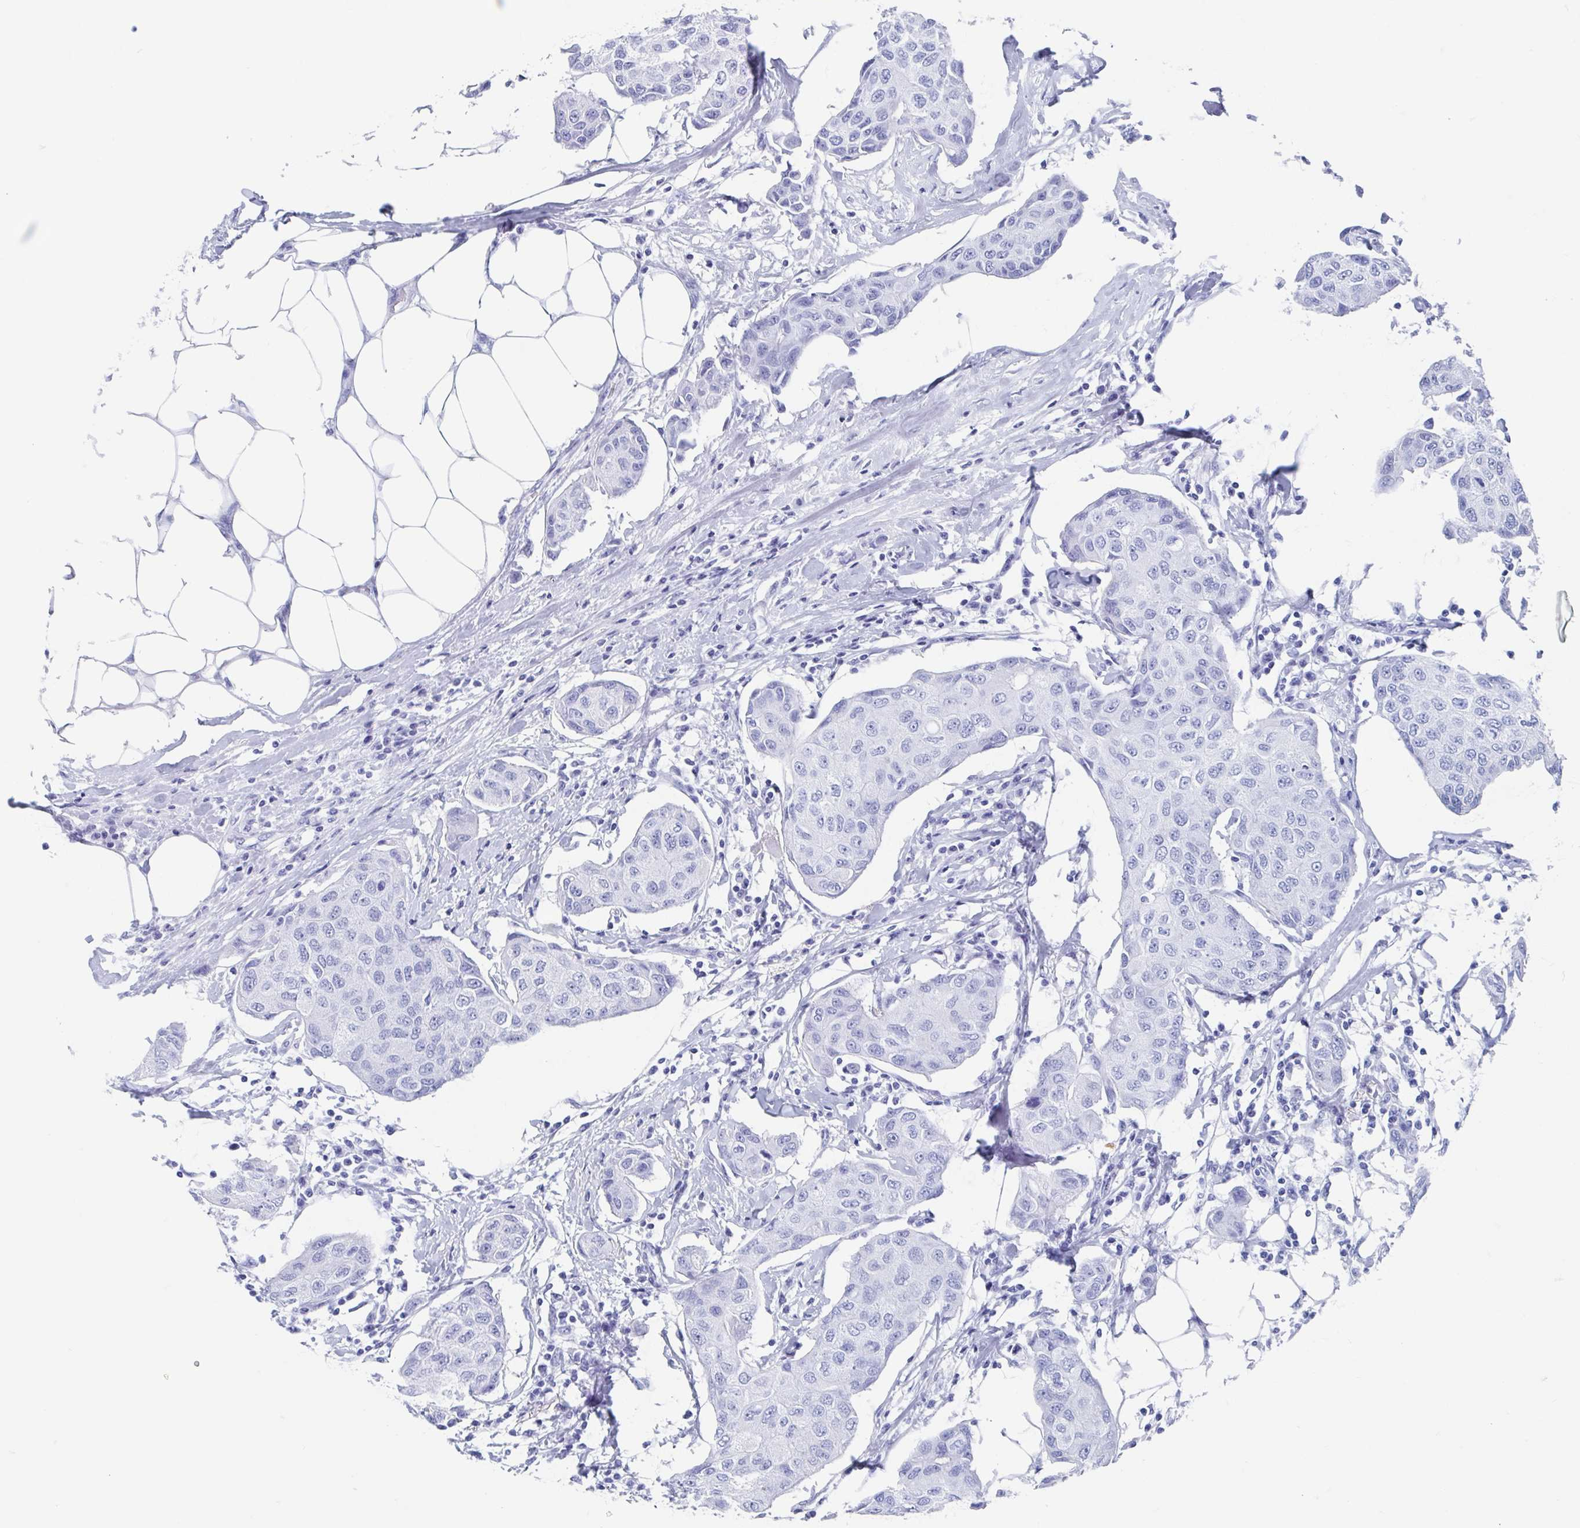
{"staining": {"intensity": "negative", "quantity": "none", "location": "none"}, "tissue": "breast cancer", "cell_type": "Tumor cells", "image_type": "cancer", "snomed": [{"axis": "morphology", "description": "Duct carcinoma"}, {"axis": "topography", "description": "Breast"}, {"axis": "topography", "description": "Lymph node"}], "caption": "Image shows no protein staining in tumor cells of infiltrating ductal carcinoma (breast) tissue.", "gene": "HDGFL1", "patient": {"sex": "female", "age": 80}}